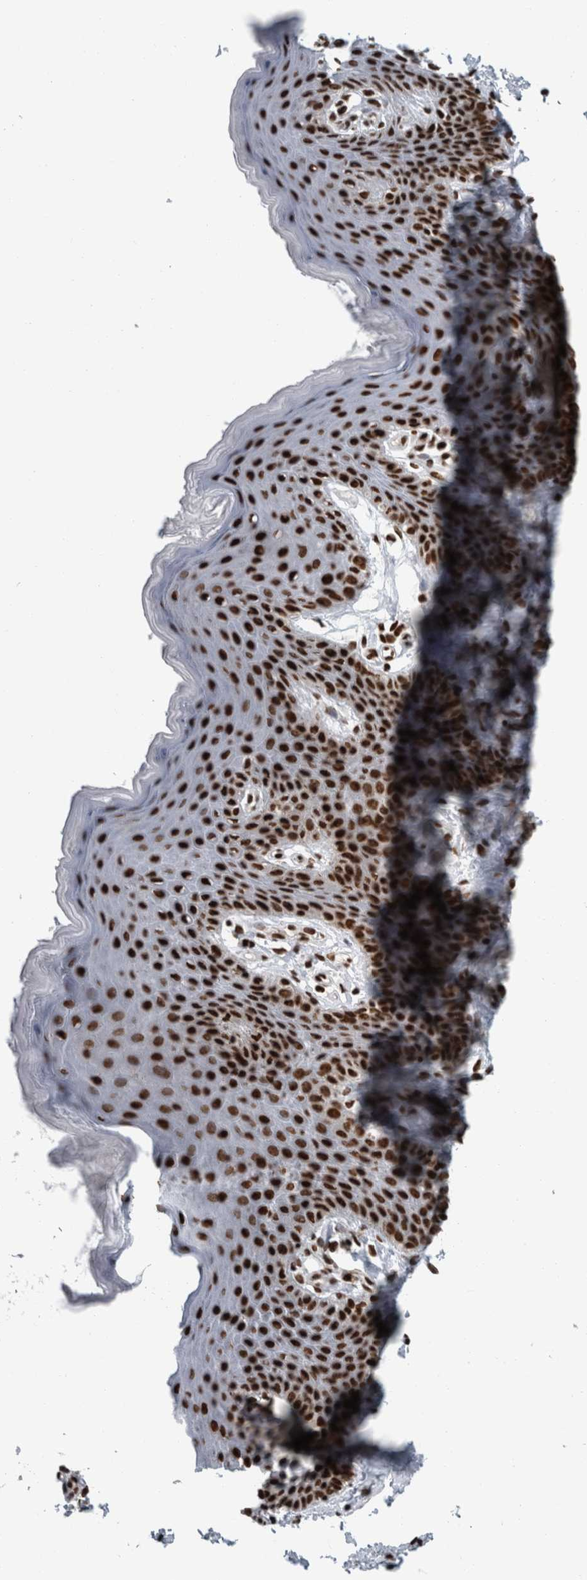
{"staining": {"intensity": "strong", "quantity": ">75%", "location": "nuclear"}, "tissue": "skin", "cell_type": "Epidermal cells", "image_type": "normal", "snomed": [{"axis": "morphology", "description": "Normal tissue, NOS"}, {"axis": "topography", "description": "Vulva"}], "caption": "High-magnification brightfield microscopy of unremarkable skin stained with DAB (3,3'-diaminobenzidine) (brown) and counterstained with hematoxylin (blue). epidermal cells exhibit strong nuclear staining is seen in approximately>75% of cells. (DAB (3,3'-diaminobenzidine) = brown stain, brightfield microscopy at high magnification).", "gene": "DNMT3A", "patient": {"sex": "female", "age": 66}}